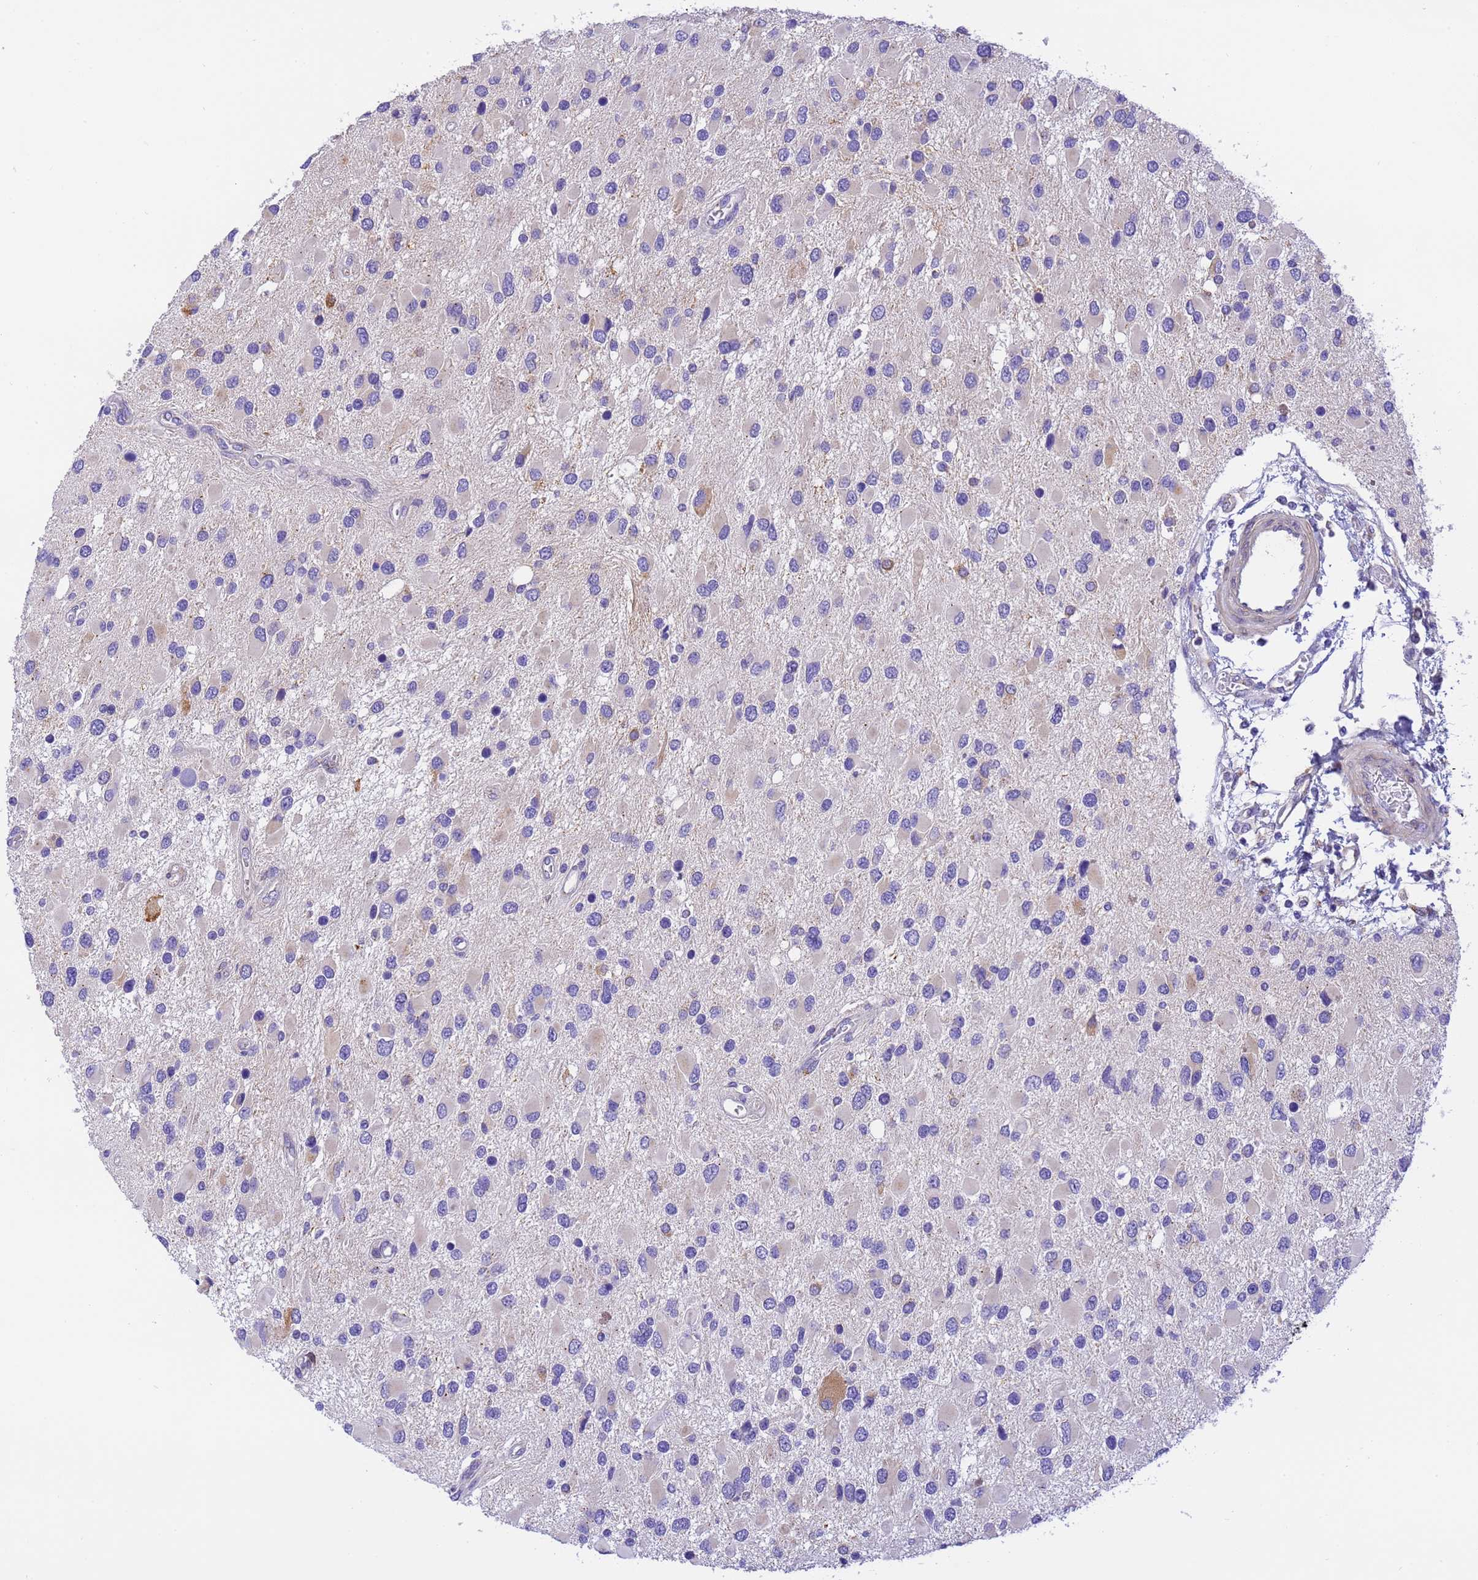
{"staining": {"intensity": "negative", "quantity": "none", "location": "none"}, "tissue": "glioma", "cell_type": "Tumor cells", "image_type": "cancer", "snomed": [{"axis": "morphology", "description": "Glioma, malignant, High grade"}, {"axis": "topography", "description": "Brain"}], "caption": "This is an IHC micrograph of glioma. There is no staining in tumor cells.", "gene": "RHBDD3", "patient": {"sex": "male", "age": 53}}